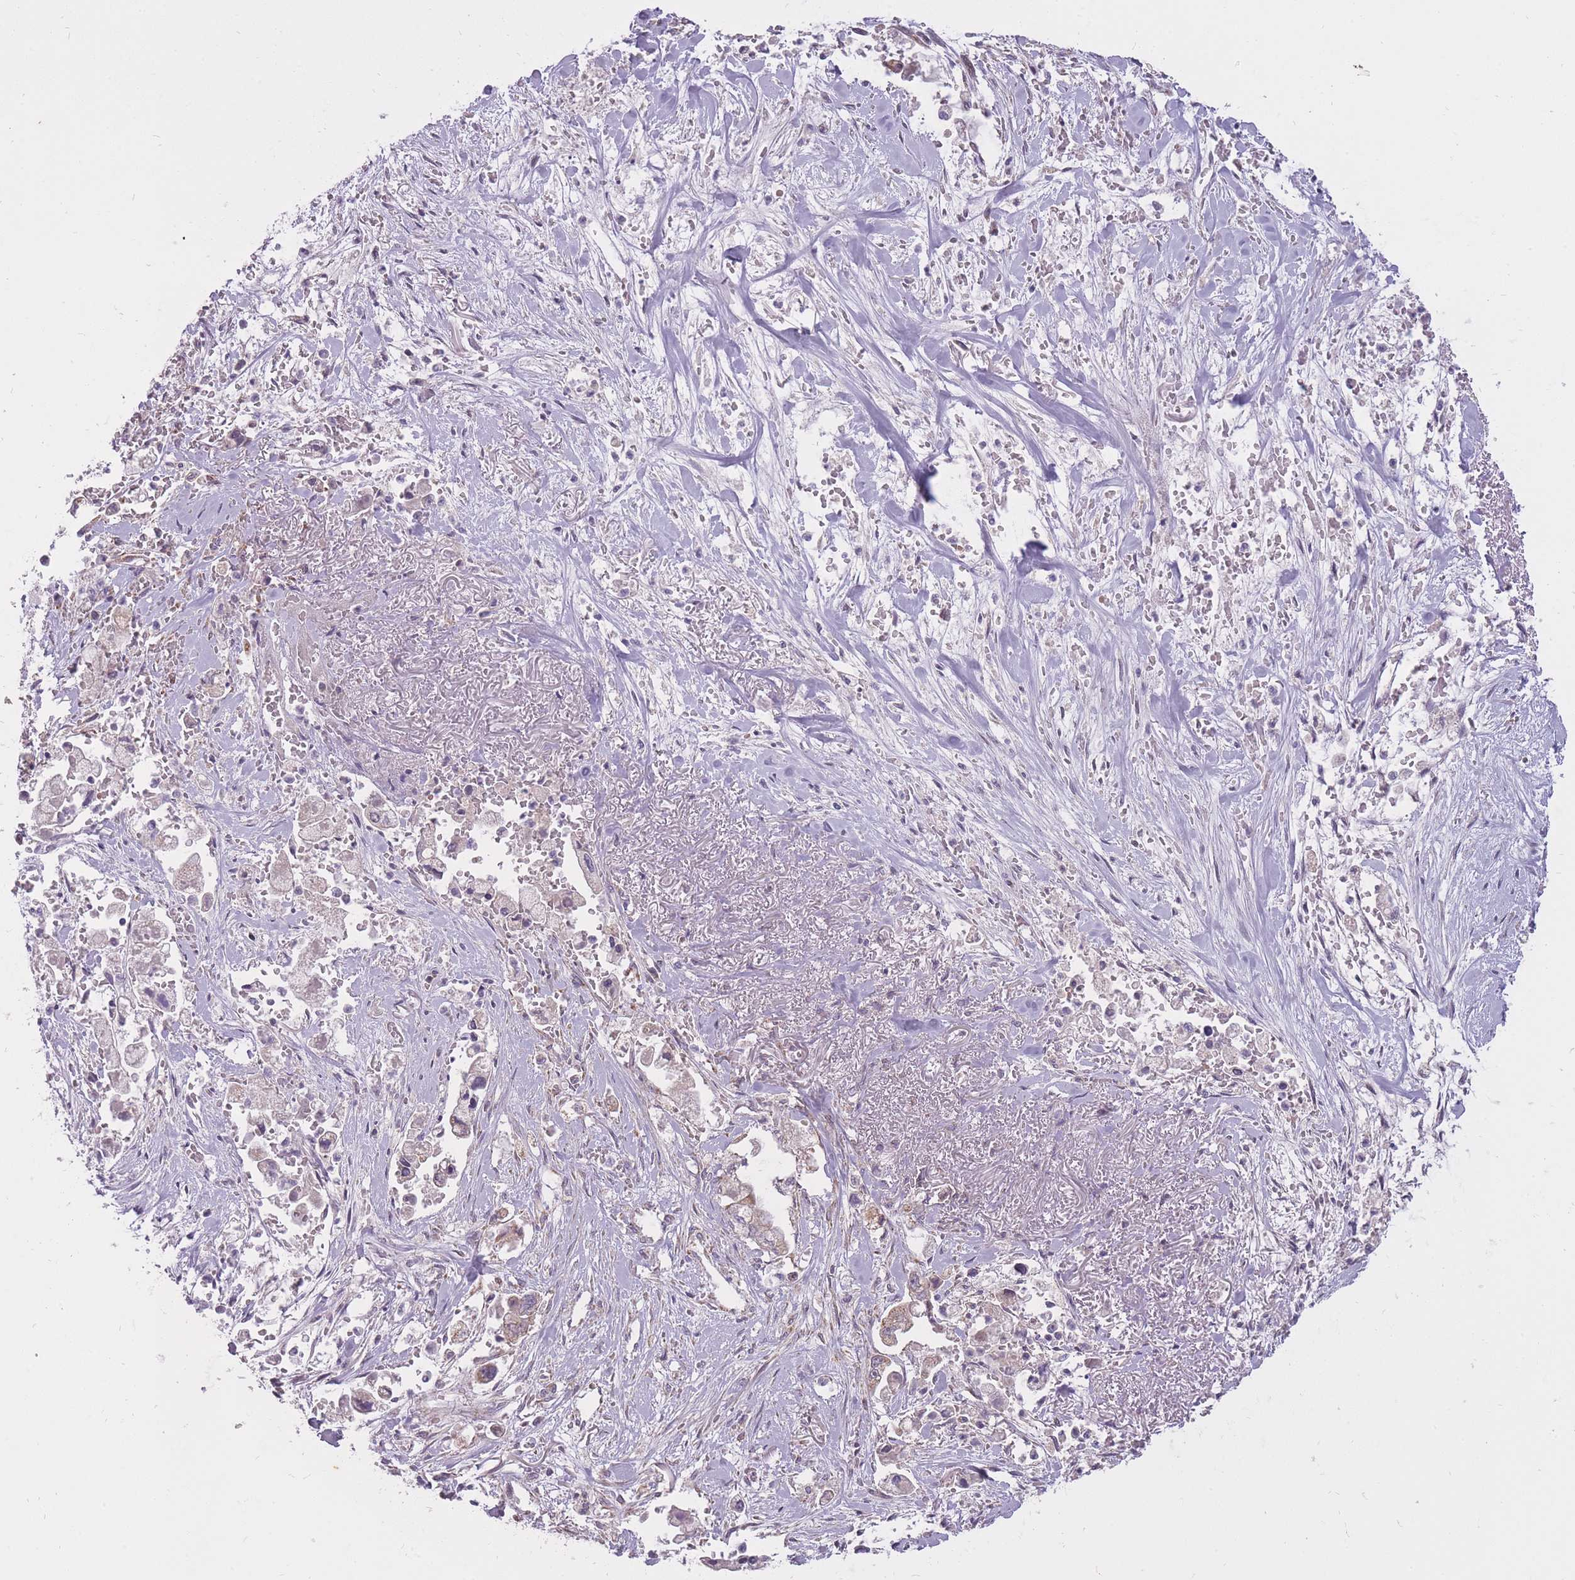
{"staining": {"intensity": "weak", "quantity": "25%-75%", "location": "cytoplasmic/membranous"}, "tissue": "stomach cancer", "cell_type": "Tumor cells", "image_type": "cancer", "snomed": [{"axis": "morphology", "description": "Adenocarcinoma, NOS"}, {"axis": "topography", "description": "Stomach"}], "caption": "This histopathology image demonstrates adenocarcinoma (stomach) stained with immunohistochemistry (IHC) to label a protein in brown. The cytoplasmic/membranous of tumor cells show weak positivity for the protein. Nuclei are counter-stained blue.", "gene": "LIN7C", "patient": {"sex": "male", "age": 62}}